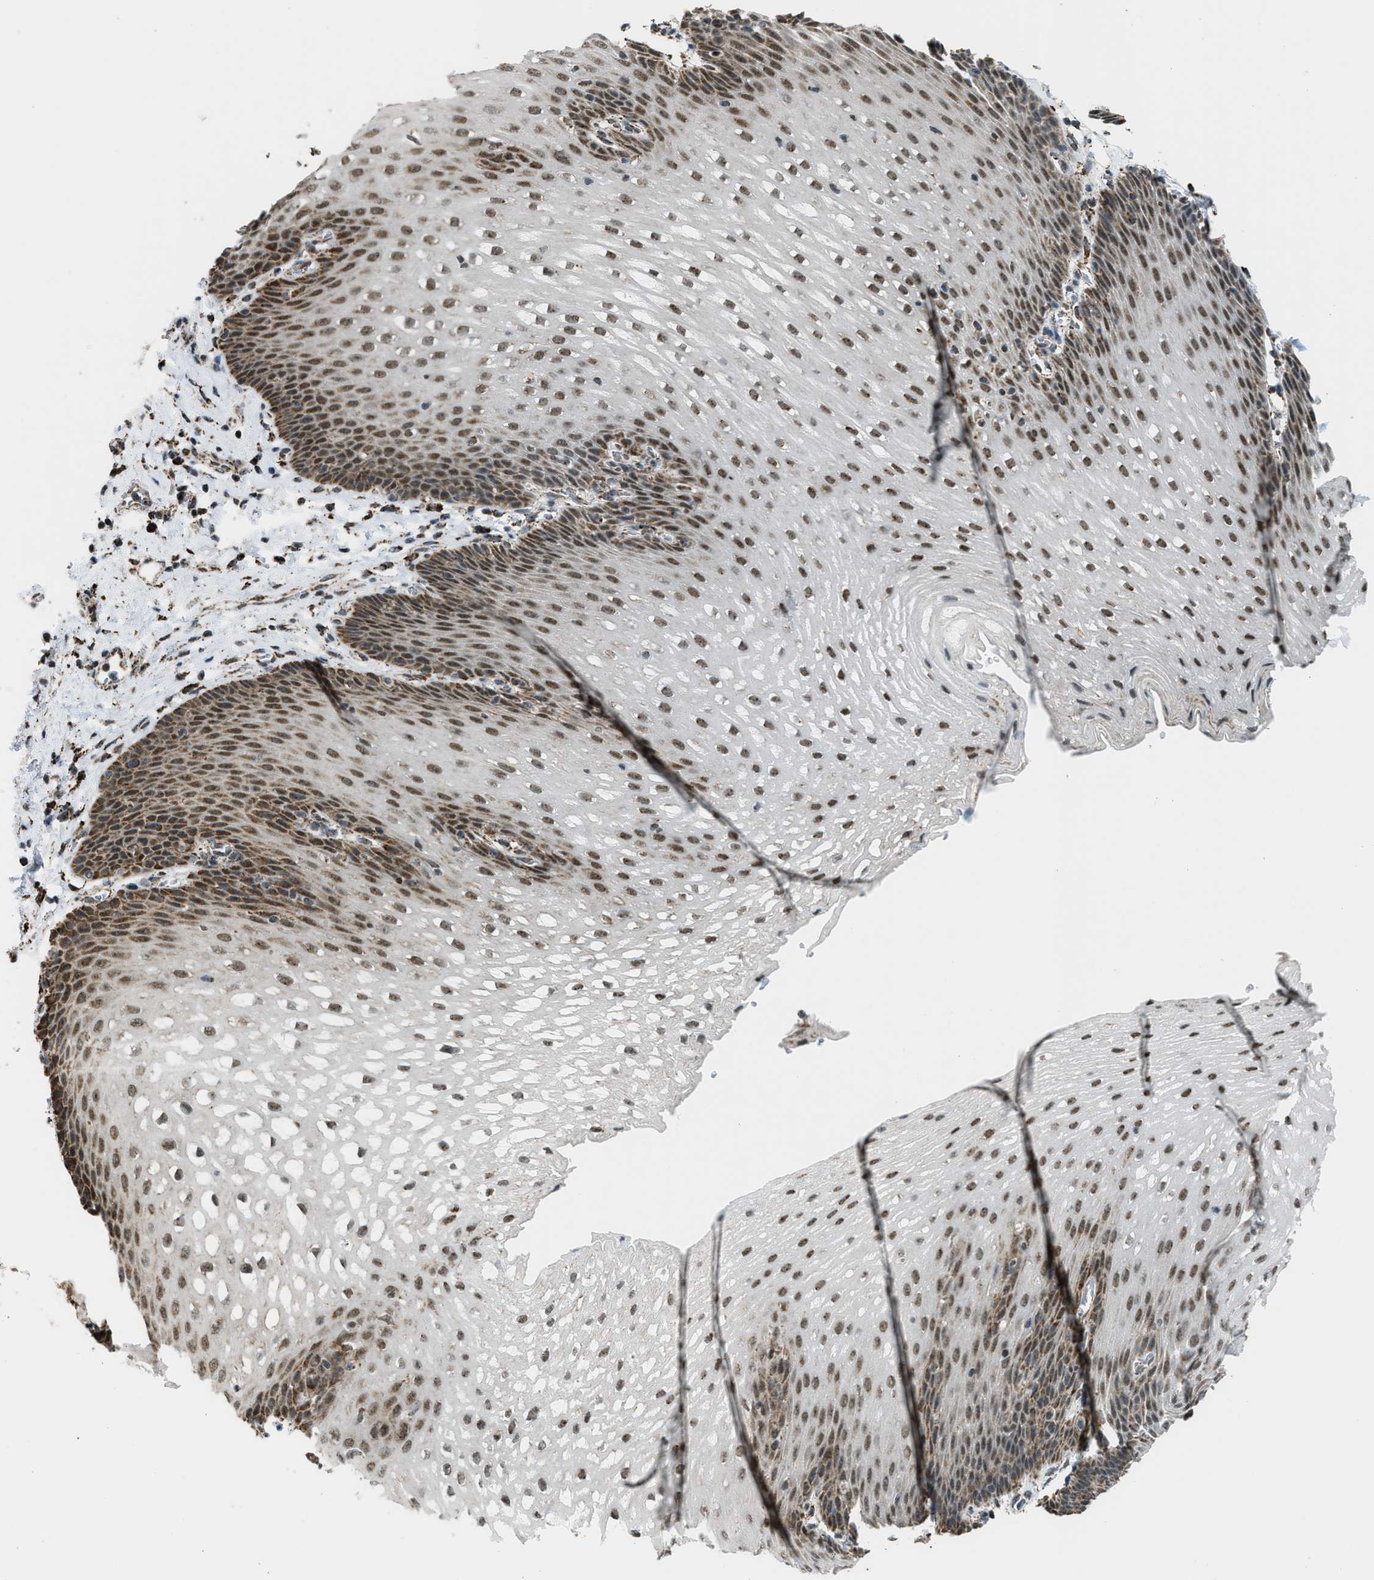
{"staining": {"intensity": "moderate", "quantity": ">75%", "location": "nuclear"}, "tissue": "esophagus", "cell_type": "Squamous epithelial cells", "image_type": "normal", "snomed": [{"axis": "morphology", "description": "Normal tissue, NOS"}, {"axis": "topography", "description": "Esophagus"}], "caption": "Benign esophagus reveals moderate nuclear positivity in about >75% of squamous epithelial cells, visualized by immunohistochemistry. (IHC, brightfield microscopy, high magnification).", "gene": "HIBADH", "patient": {"sex": "male", "age": 48}}